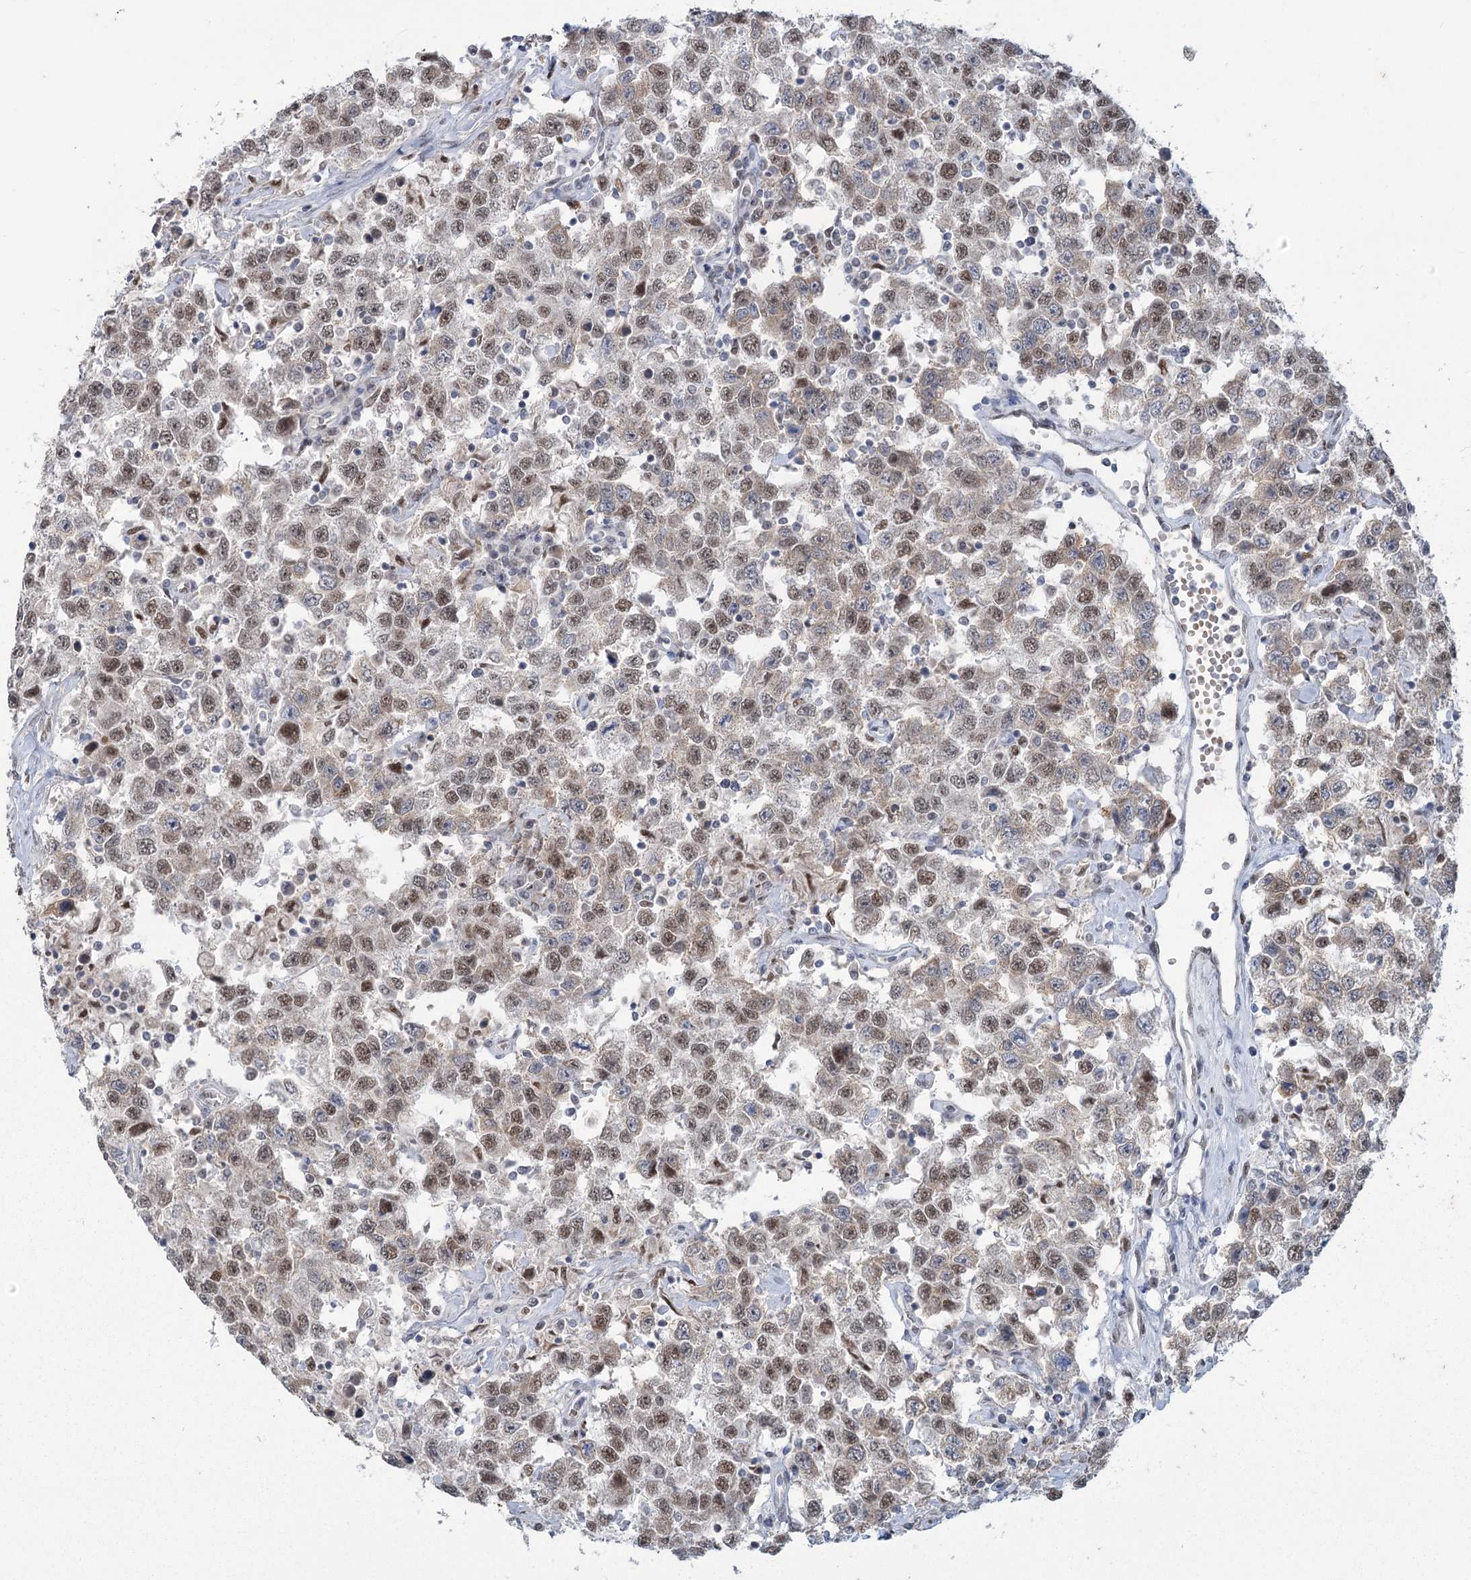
{"staining": {"intensity": "moderate", "quantity": ">75%", "location": "nuclear"}, "tissue": "testis cancer", "cell_type": "Tumor cells", "image_type": "cancer", "snomed": [{"axis": "morphology", "description": "Seminoma, NOS"}, {"axis": "topography", "description": "Testis"}], "caption": "Protein staining of seminoma (testis) tissue exhibits moderate nuclear staining in approximately >75% of tumor cells.", "gene": "MTG1", "patient": {"sex": "male", "age": 41}}